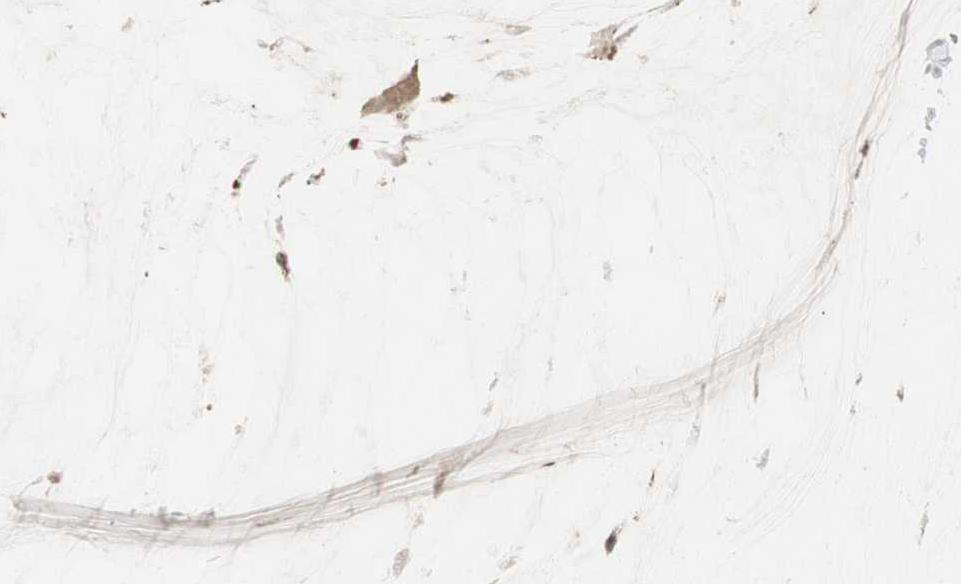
{"staining": {"intensity": "strong", "quantity": ">75%", "location": "cytoplasmic/membranous,nuclear"}, "tissue": "ovarian cancer", "cell_type": "Tumor cells", "image_type": "cancer", "snomed": [{"axis": "morphology", "description": "Cystadenocarcinoma, mucinous, NOS"}, {"axis": "topography", "description": "Ovary"}], "caption": "Strong cytoplasmic/membranous and nuclear protein expression is appreciated in approximately >75% of tumor cells in ovarian cancer (mucinous cystadenocarcinoma). The staining is performed using DAB (3,3'-diaminobenzidine) brown chromogen to label protein expression. The nuclei are counter-stained blue using hematoxylin.", "gene": "ACLY", "patient": {"sex": "female", "age": 39}}